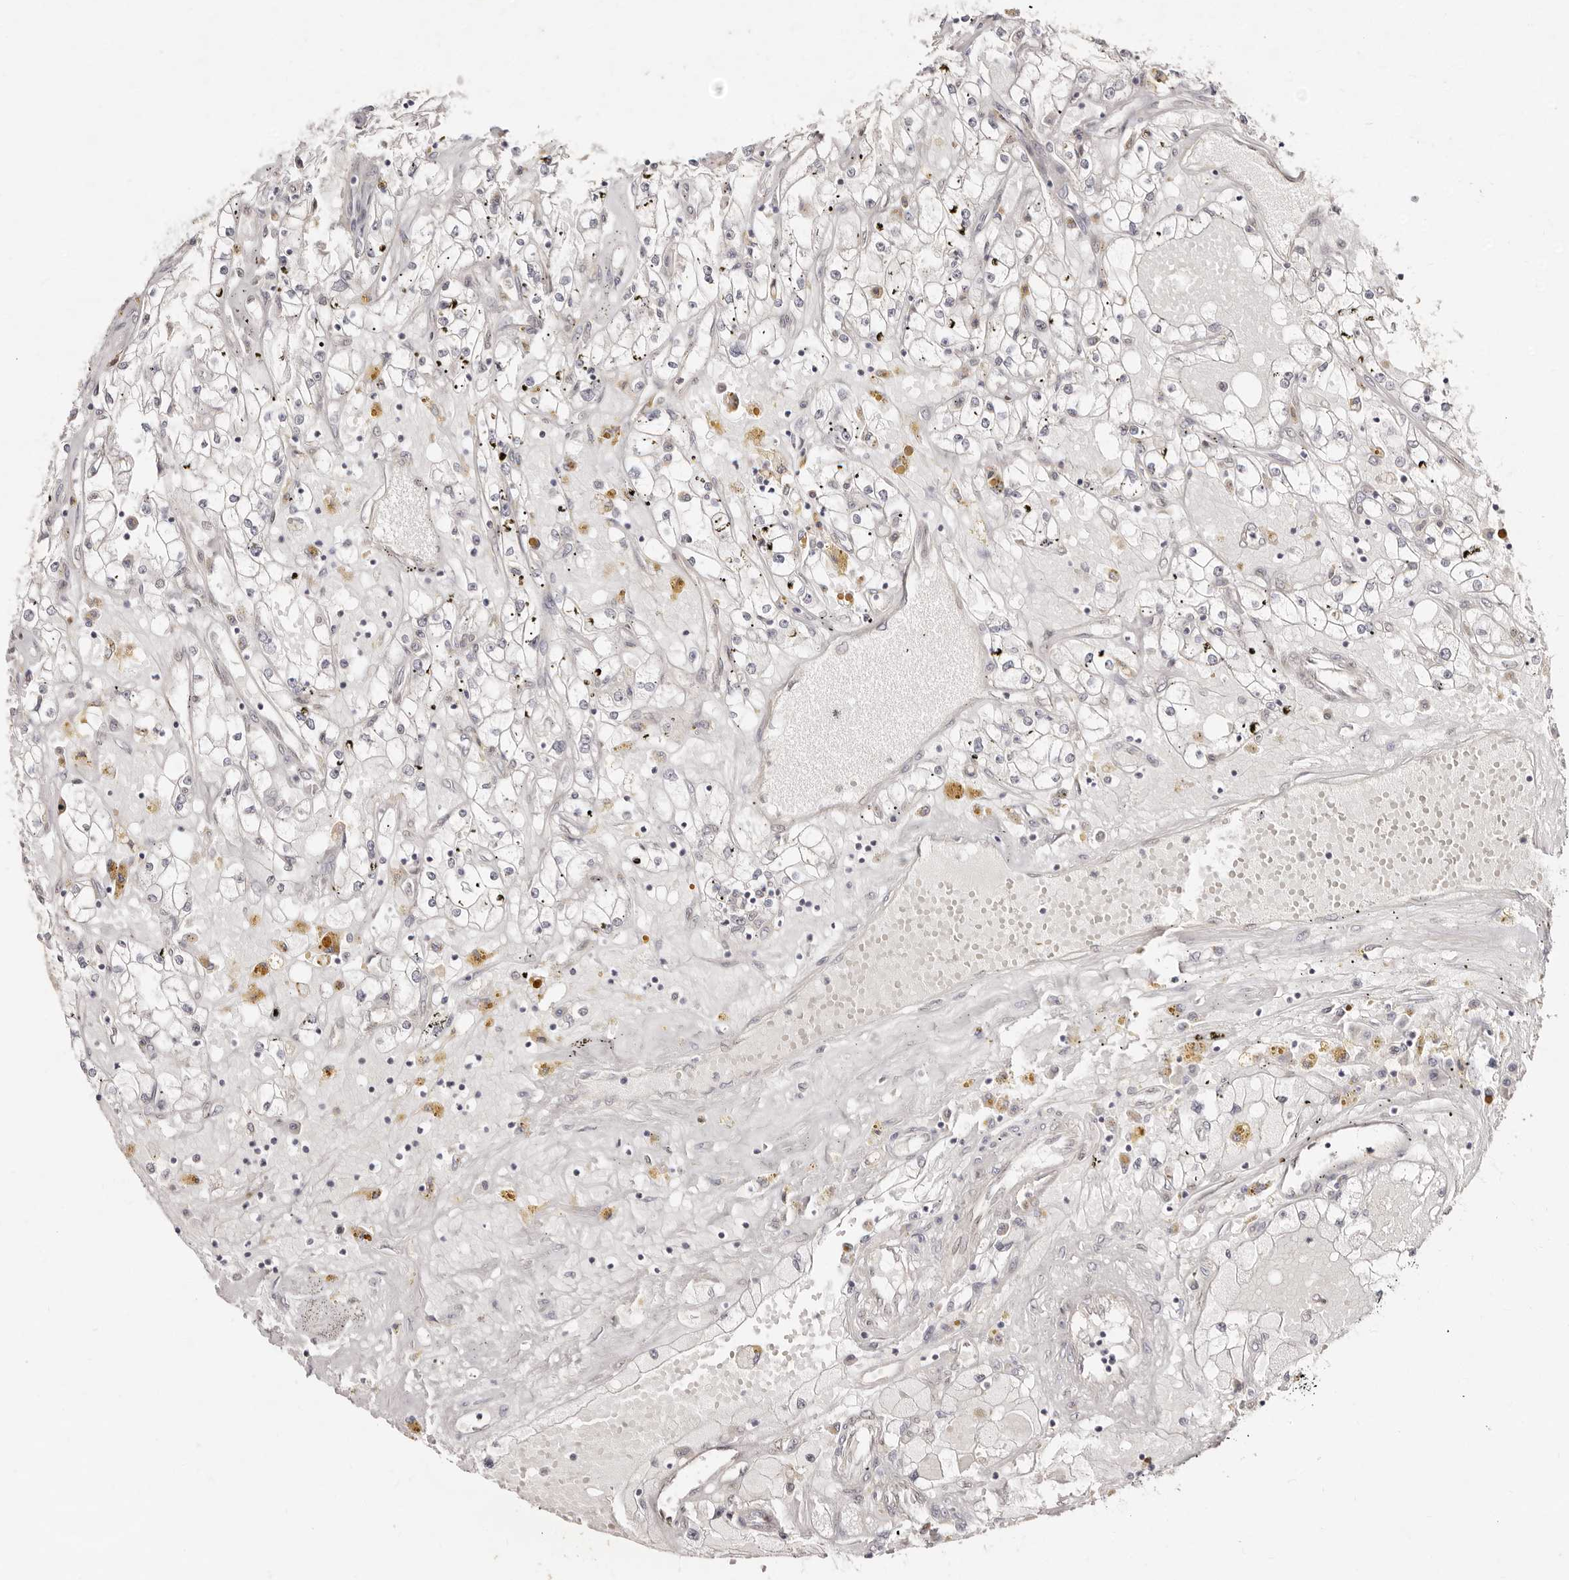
{"staining": {"intensity": "negative", "quantity": "none", "location": "none"}, "tissue": "renal cancer", "cell_type": "Tumor cells", "image_type": "cancer", "snomed": [{"axis": "morphology", "description": "Adenocarcinoma, NOS"}, {"axis": "topography", "description": "Kidney"}], "caption": "Immunohistochemical staining of human renal adenocarcinoma reveals no significant expression in tumor cells.", "gene": "LCORL", "patient": {"sex": "male", "age": 56}}